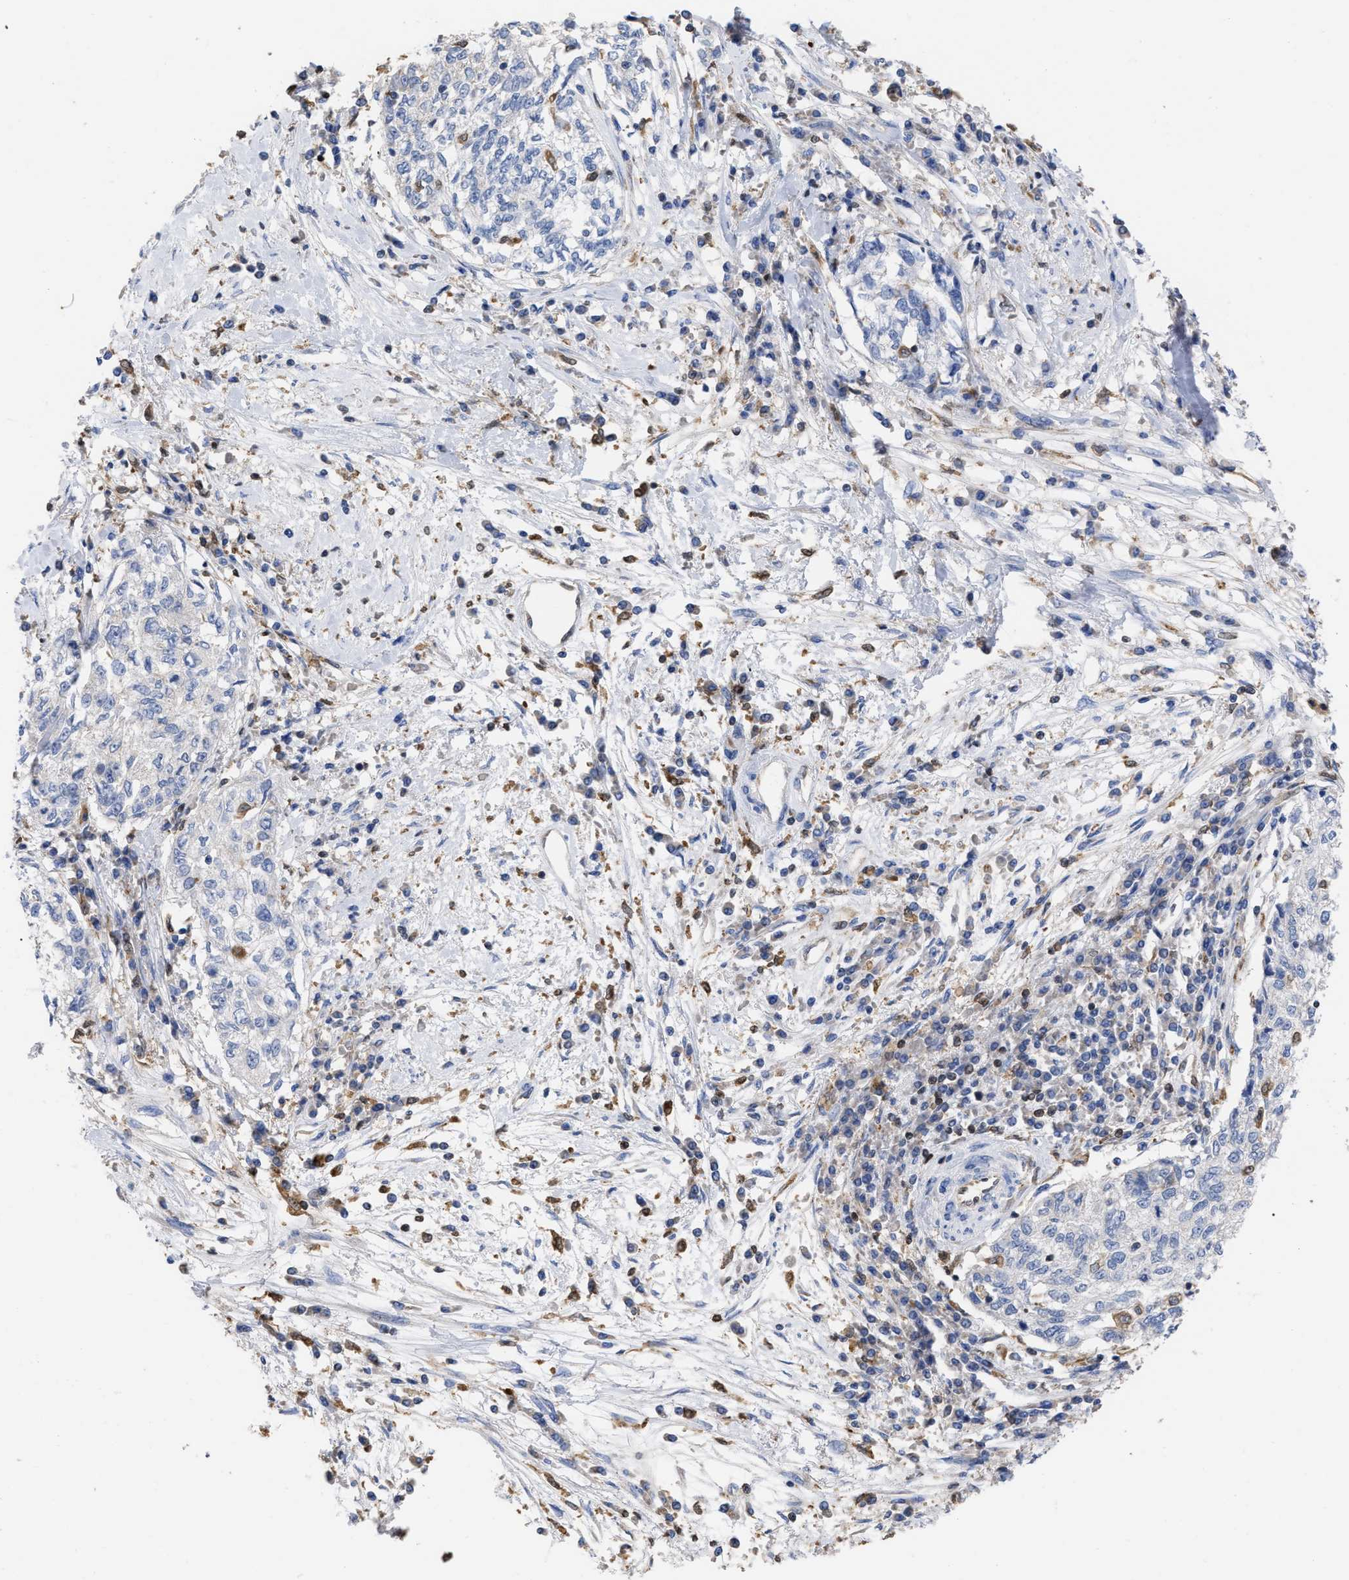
{"staining": {"intensity": "negative", "quantity": "none", "location": "none"}, "tissue": "cervical cancer", "cell_type": "Tumor cells", "image_type": "cancer", "snomed": [{"axis": "morphology", "description": "Squamous cell carcinoma, NOS"}, {"axis": "topography", "description": "Cervix"}], "caption": "This is an immunohistochemistry micrograph of human cervical squamous cell carcinoma. There is no positivity in tumor cells.", "gene": "GIMAP4", "patient": {"sex": "female", "age": 57}}